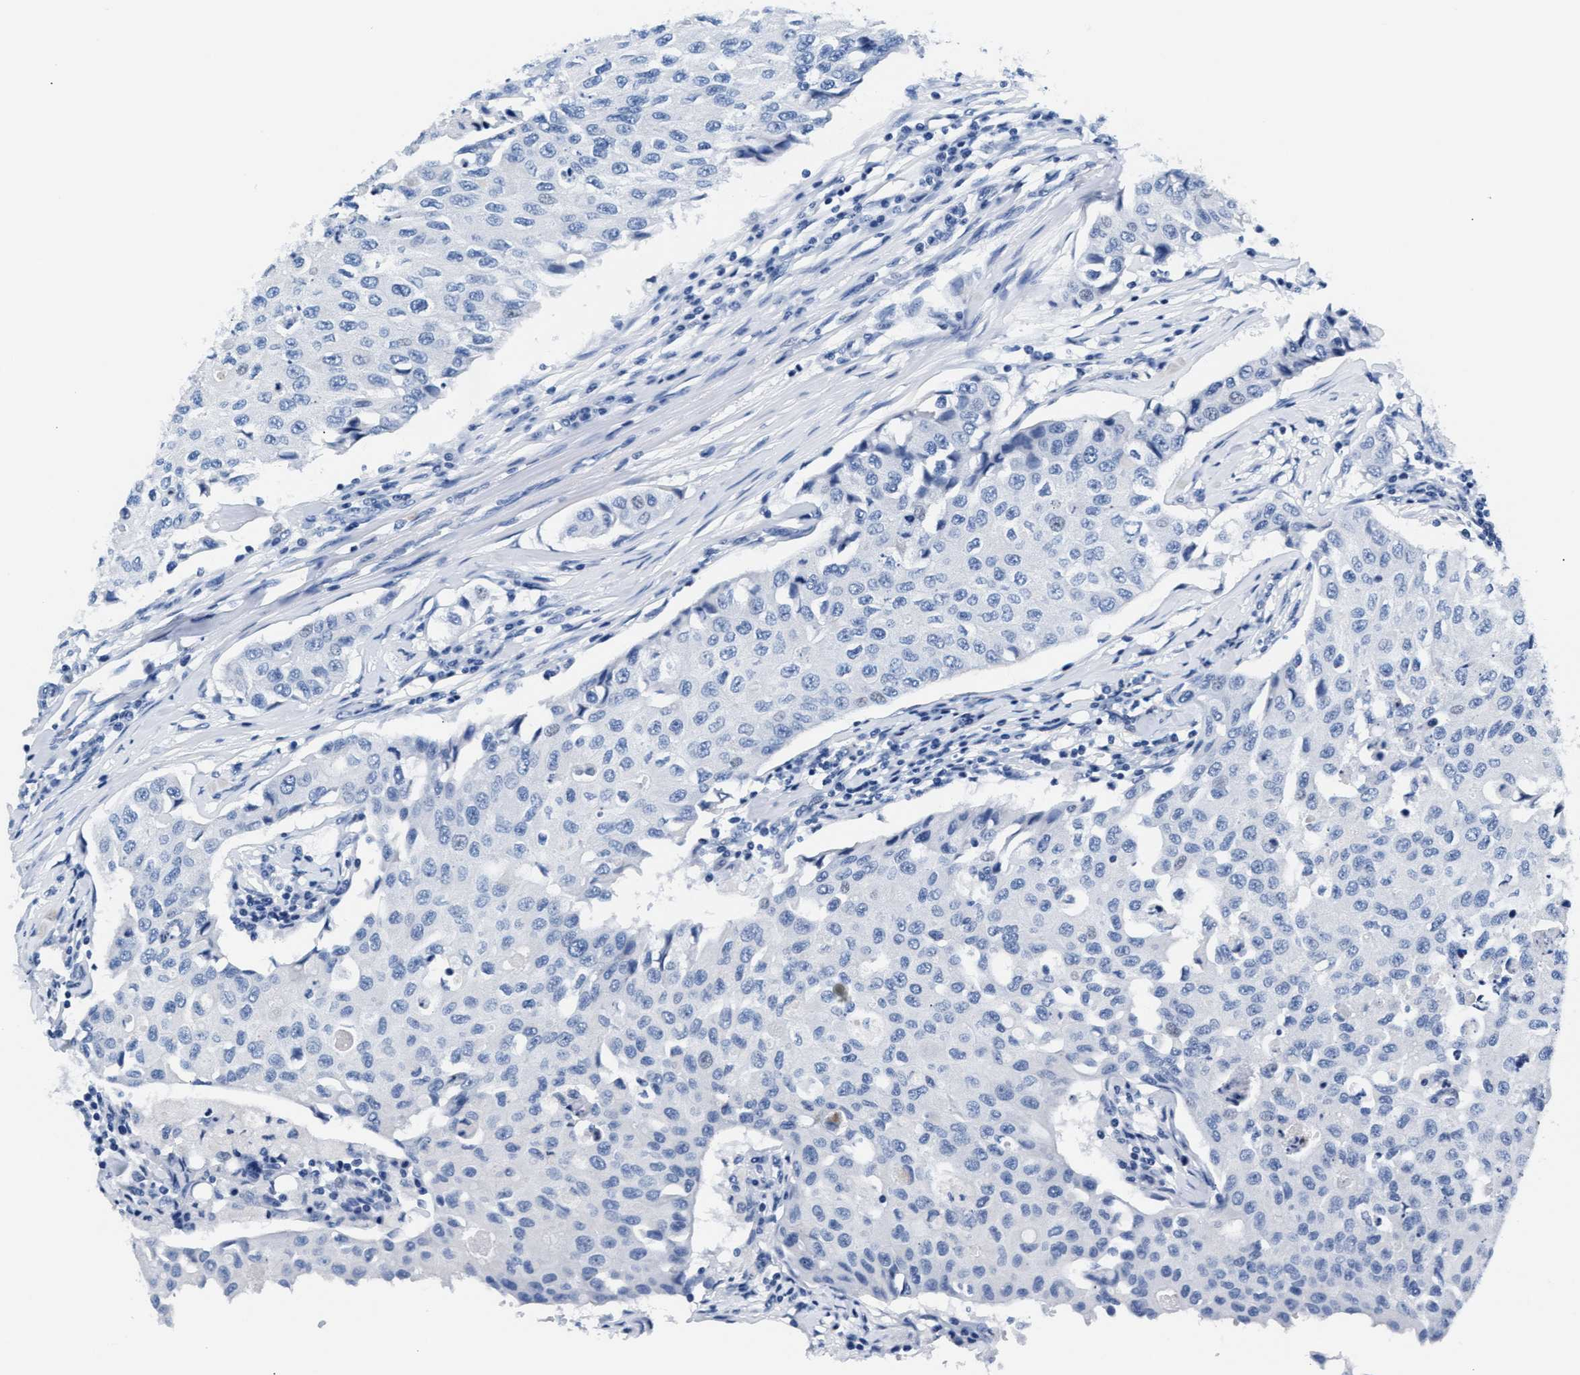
{"staining": {"intensity": "negative", "quantity": "none", "location": "none"}, "tissue": "breast cancer", "cell_type": "Tumor cells", "image_type": "cancer", "snomed": [{"axis": "morphology", "description": "Duct carcinoma"}, {"axis": "topography", "description": "Breast"}], "caption": "Tumor cells are negative for protein expression in human breast cancer. (DAB (3,3'-diaminobenzidine) IHC visualized using brightfield microscopy, high magnification).", "gene": "MMP8", "patient": {"sex": "female", "age": 80}}